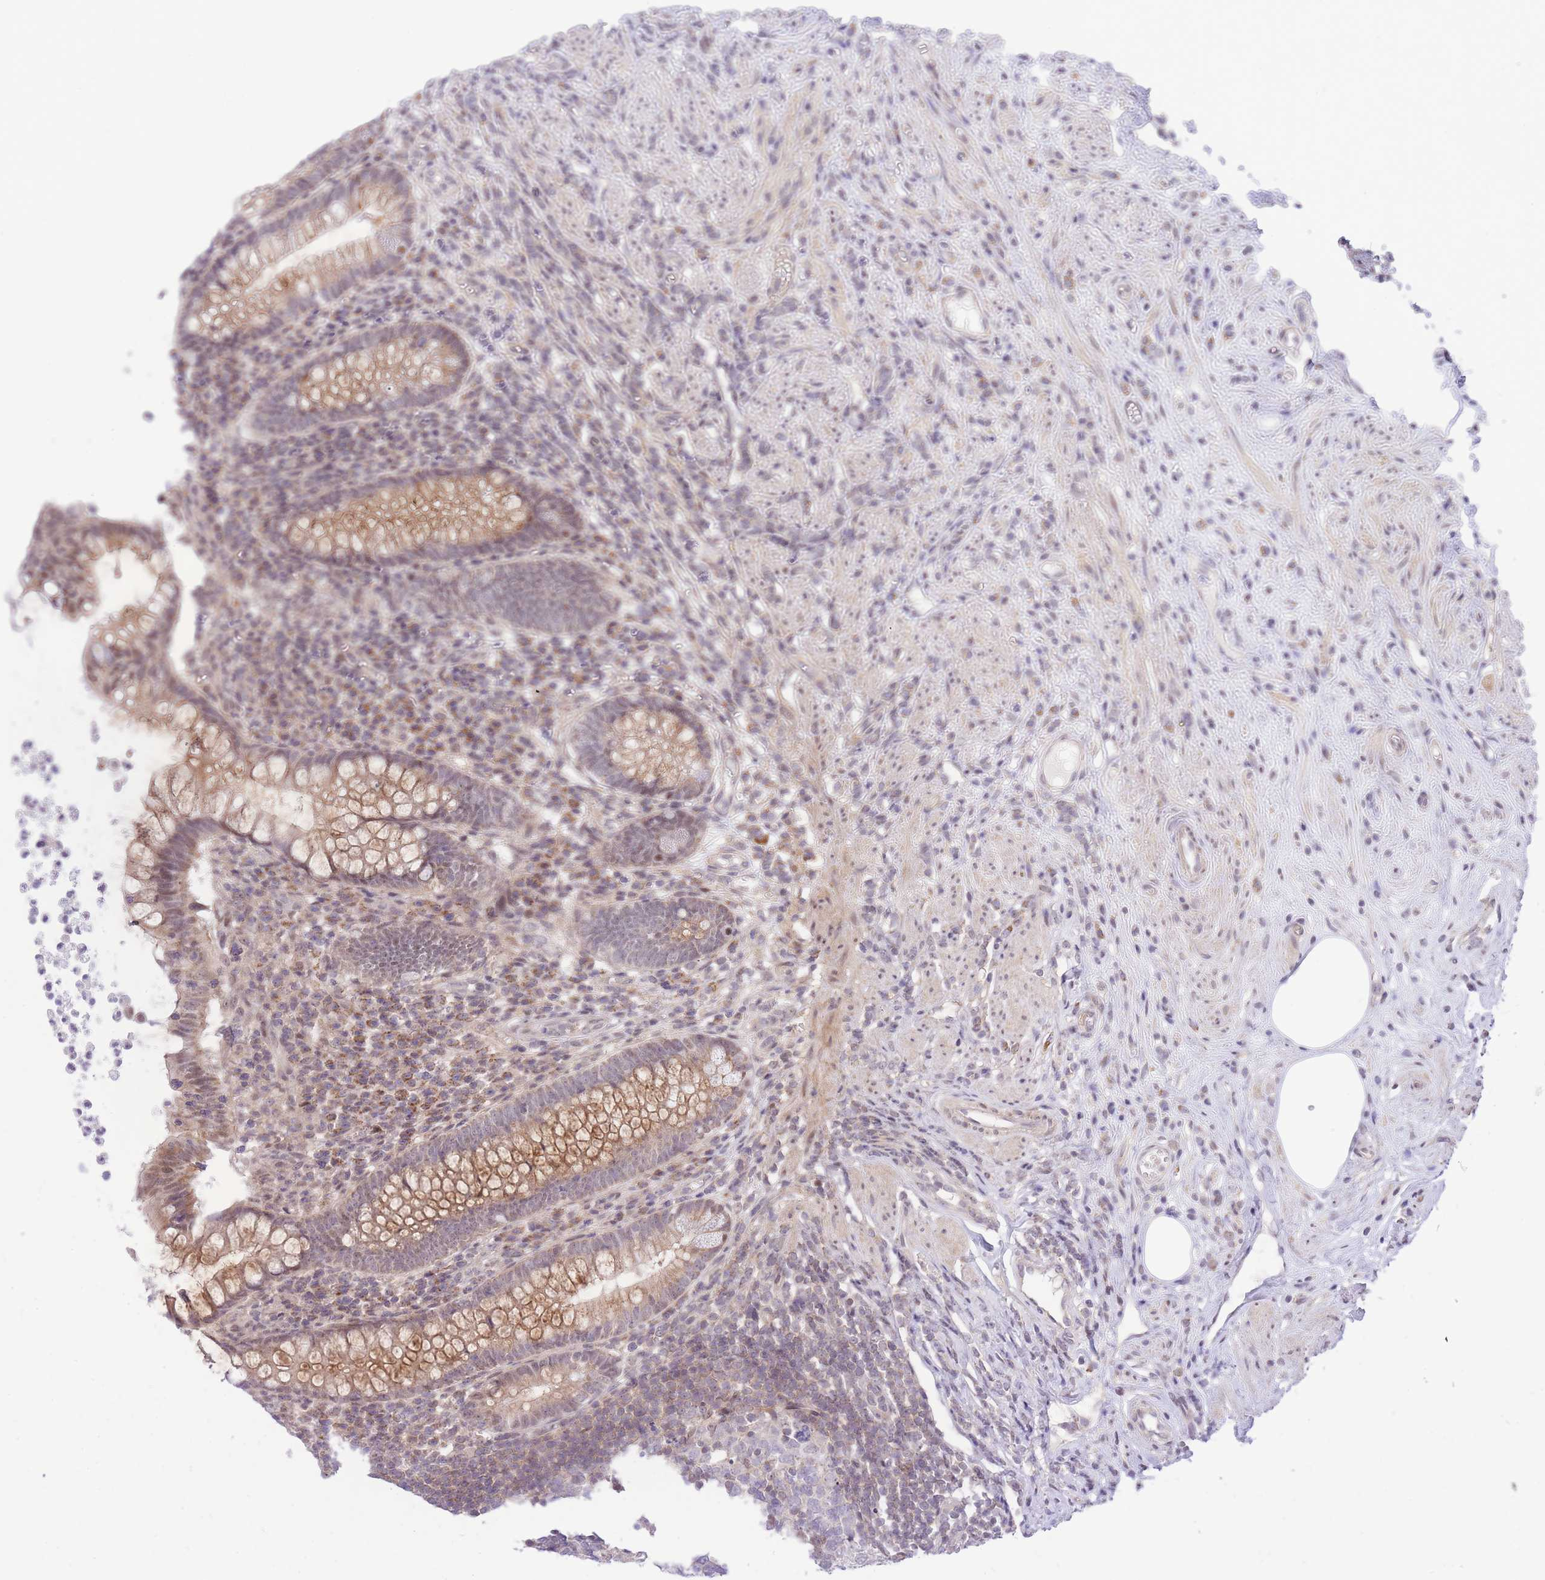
{"staining": {"intensity": "moderate", "quantity": ">75%", "location": "cytoplasmic/membranous,nuclear"}, "tissue": "appendix", "cell_type": "Glandular cells", "image_type": "normal", "snomed": [{"axis": "morphology", "description": "Normal tissue, NOS"}, {"axis": "topography", "description": "Appendix"}], "caption": "Immunohistochemistry (IHC) of unremarkable appendix displays medium levels of moderate cytoplasmic/membranous,nuclear positivity in about >75% of glandular cells. Immunohistochemistry (IHC) stains the protein of interest in brown and the nuclei are stained blue.", "gene": "MINDY2", "patient": {"sex": "female", "age": 56}}